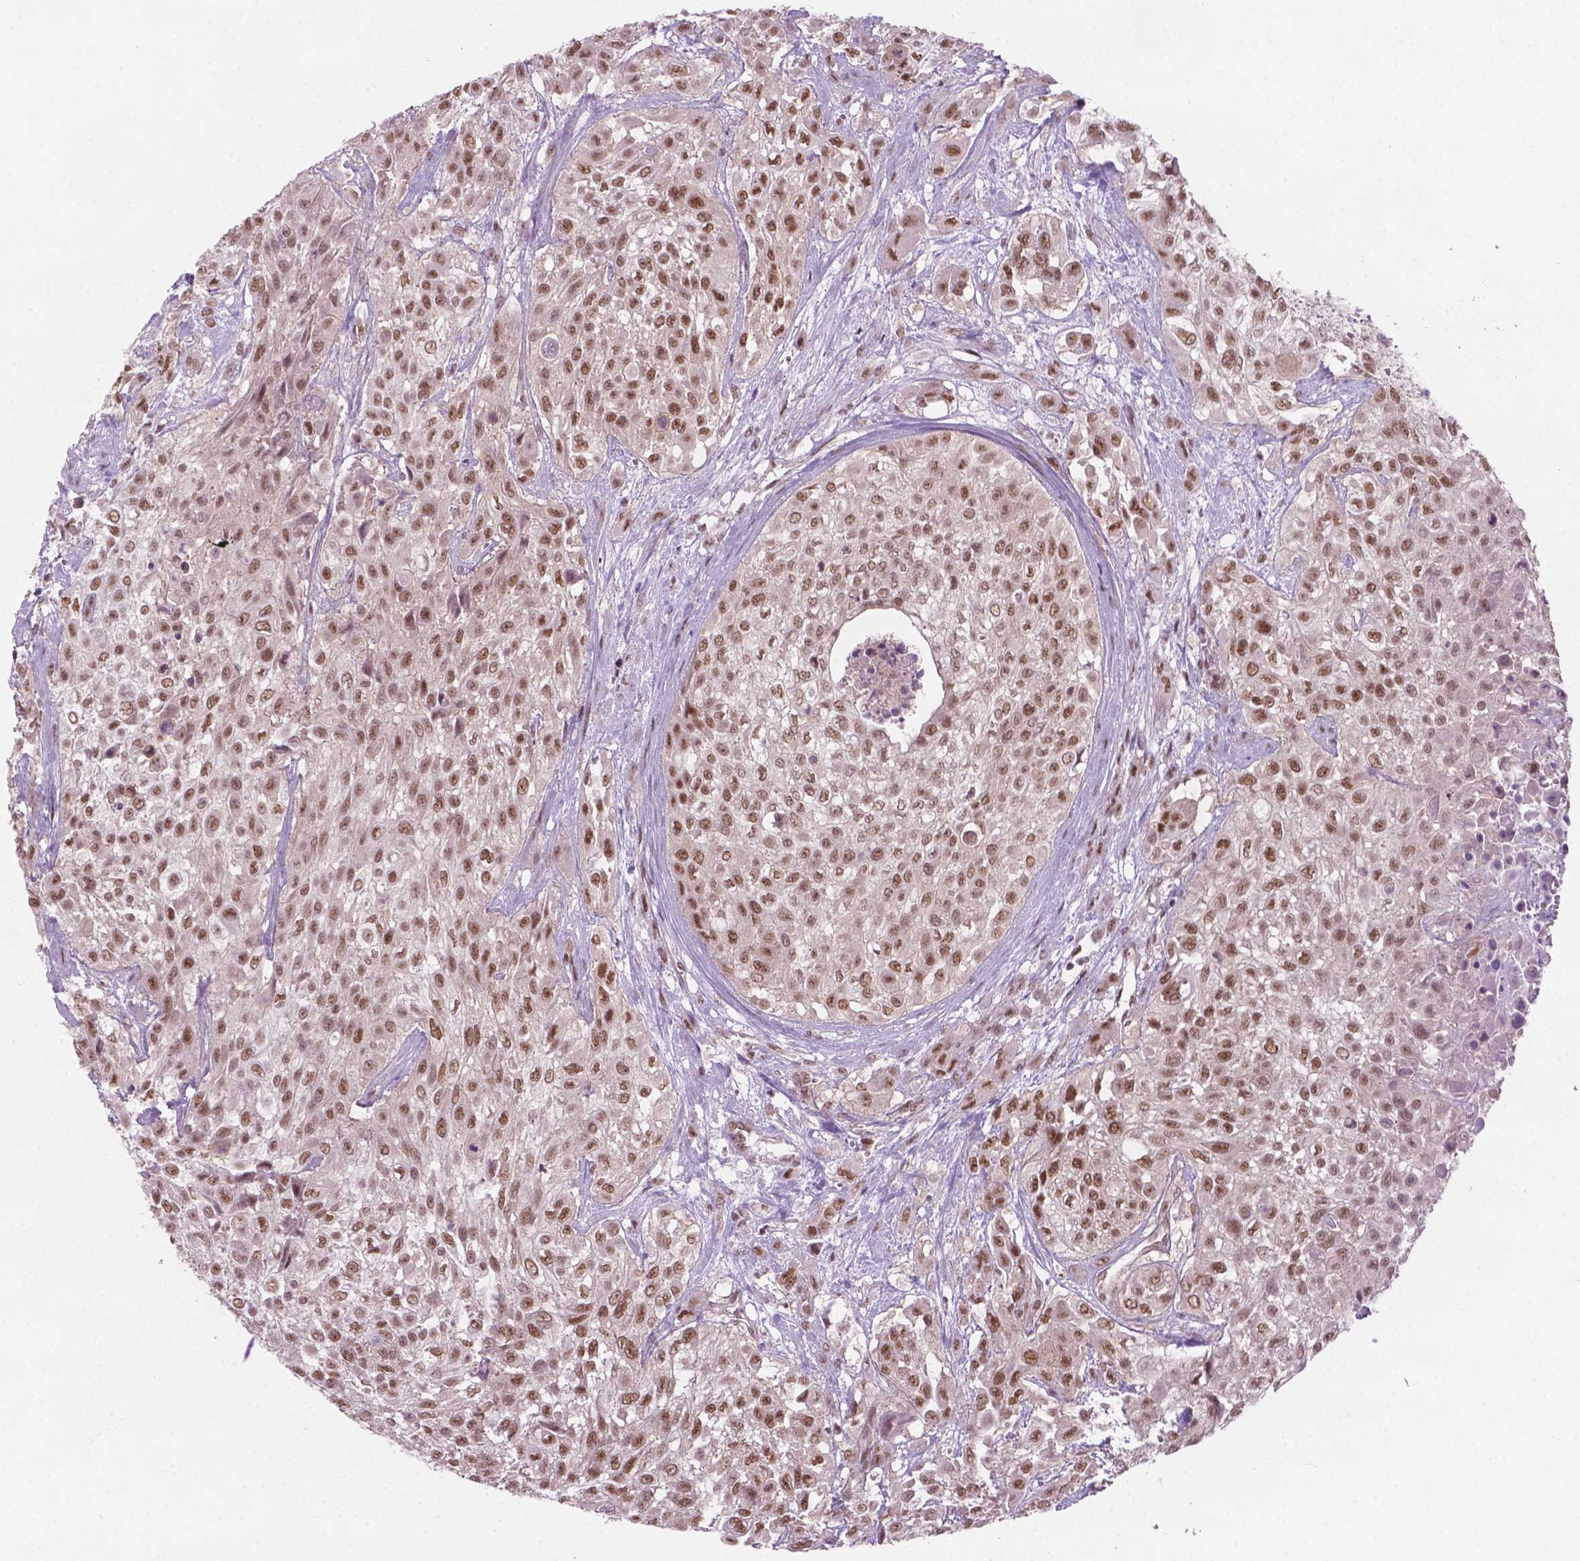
{"staining": {"intensity": "moderate", "quantity": ">75%", "location": "nuclear"}, "tissue": "urothelial cancer", "cell_type": "Tumor cells", "image_type": "cancer", "snomed": [{"axis": "morphology", "description": "Urothelial carcinoma, High grade"}, {"axis": "topography", "description": "Urinary bladder"}], "caption": "Approximately >75% of tumor cells in urothelial cancer demonstrate moderate nuclear protein staining as visualized by brown immunohistochemical staining.", "gene": "PHAX", "patient": {"sex": "male", "age": 57}}